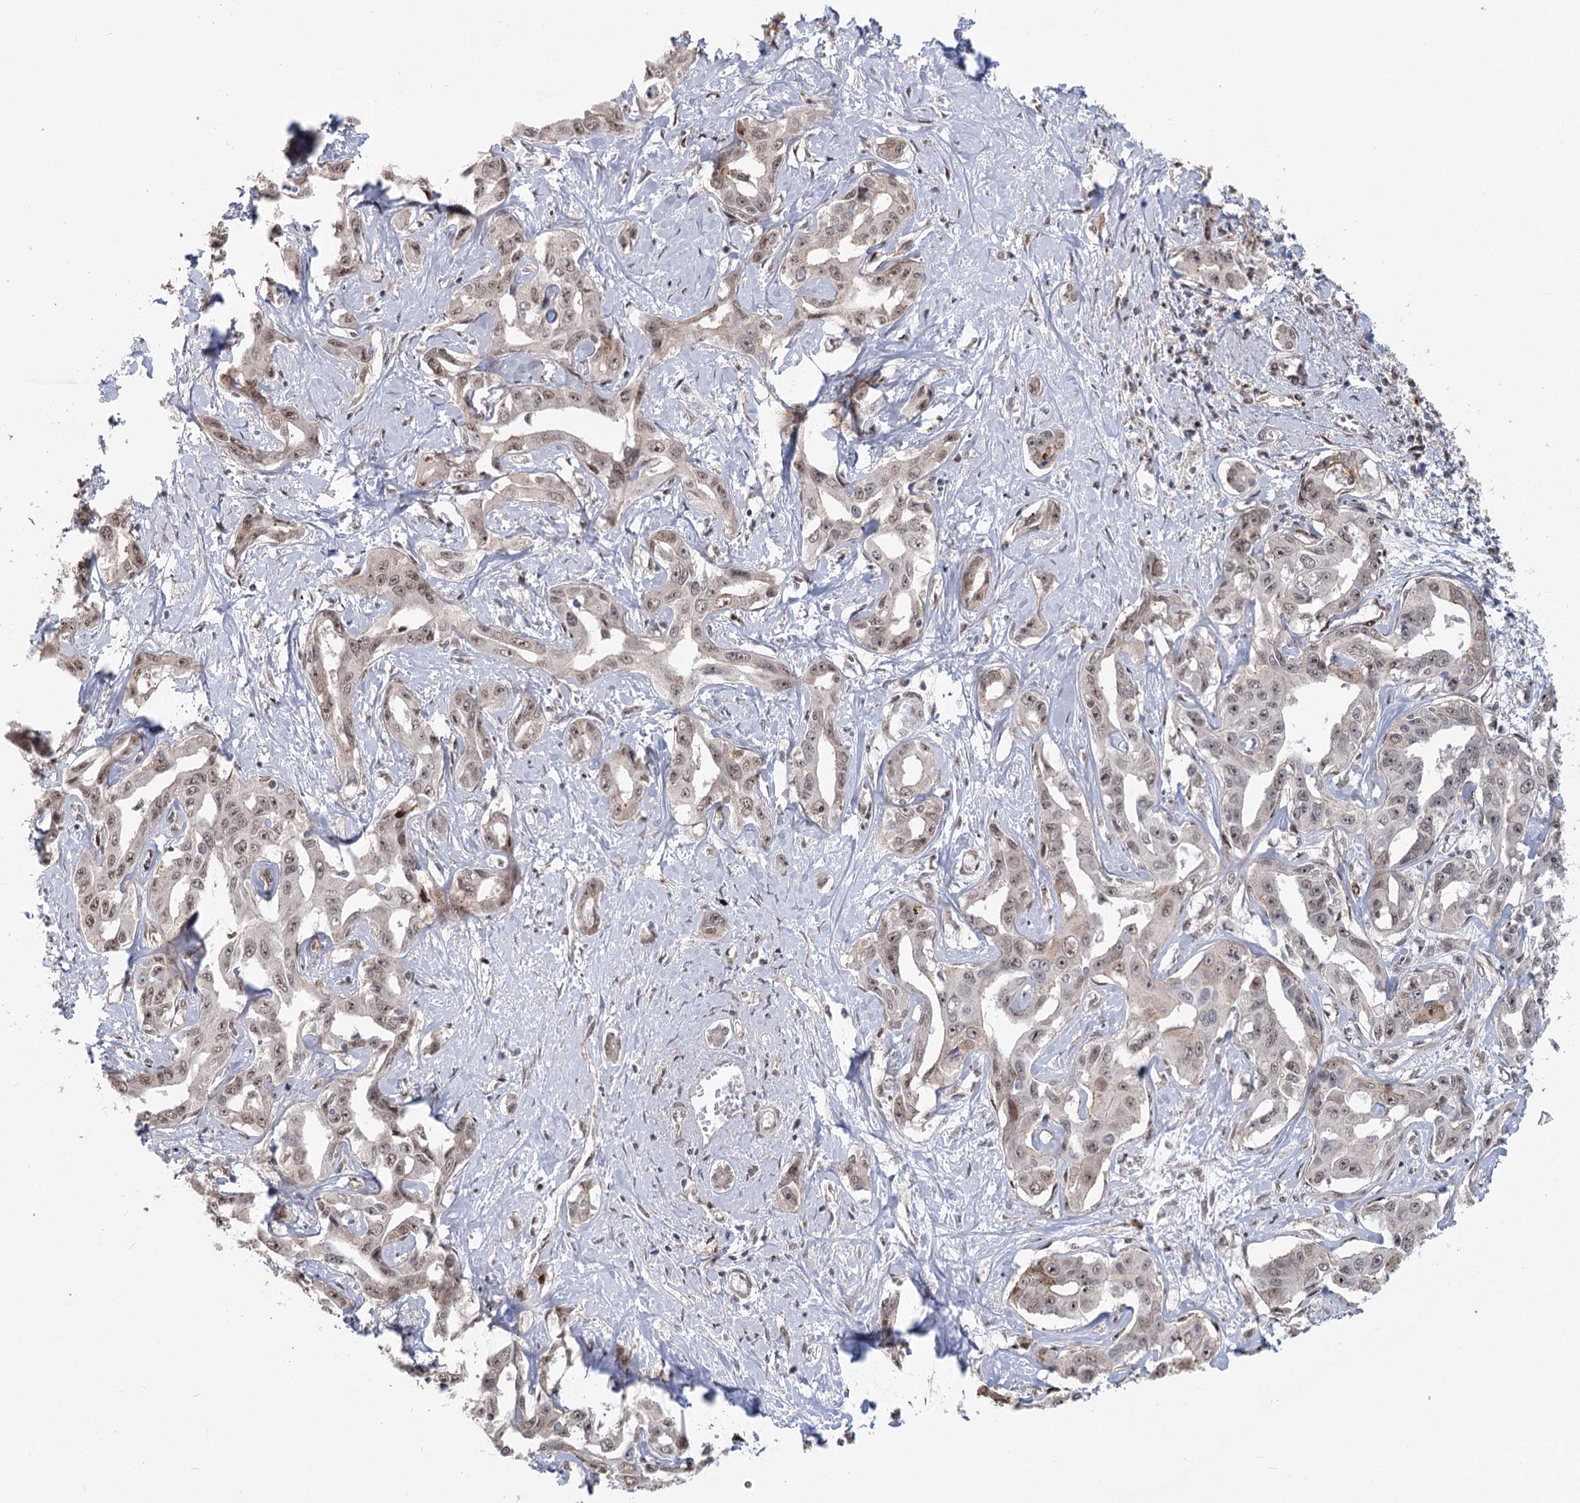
{"staining": {"intensity": "weak", "quantity": ">75%", "location": "nuclear"}, "tissue": "liver cancer", "cell_type": "Tumor cells", "image_type": "cancer", "snomed": [{"axis": "morphology", "description": "Cholangiocarcinoma"}, {"axis": "topography", "description": "Liver"}], "caption": "Immunohistochemical staining of liver cancer exhibits weak nuclear protein expression in about >75% of tumor cells.", "gene": "PARM1", "patient": {"sex": "male", "age": 59}}